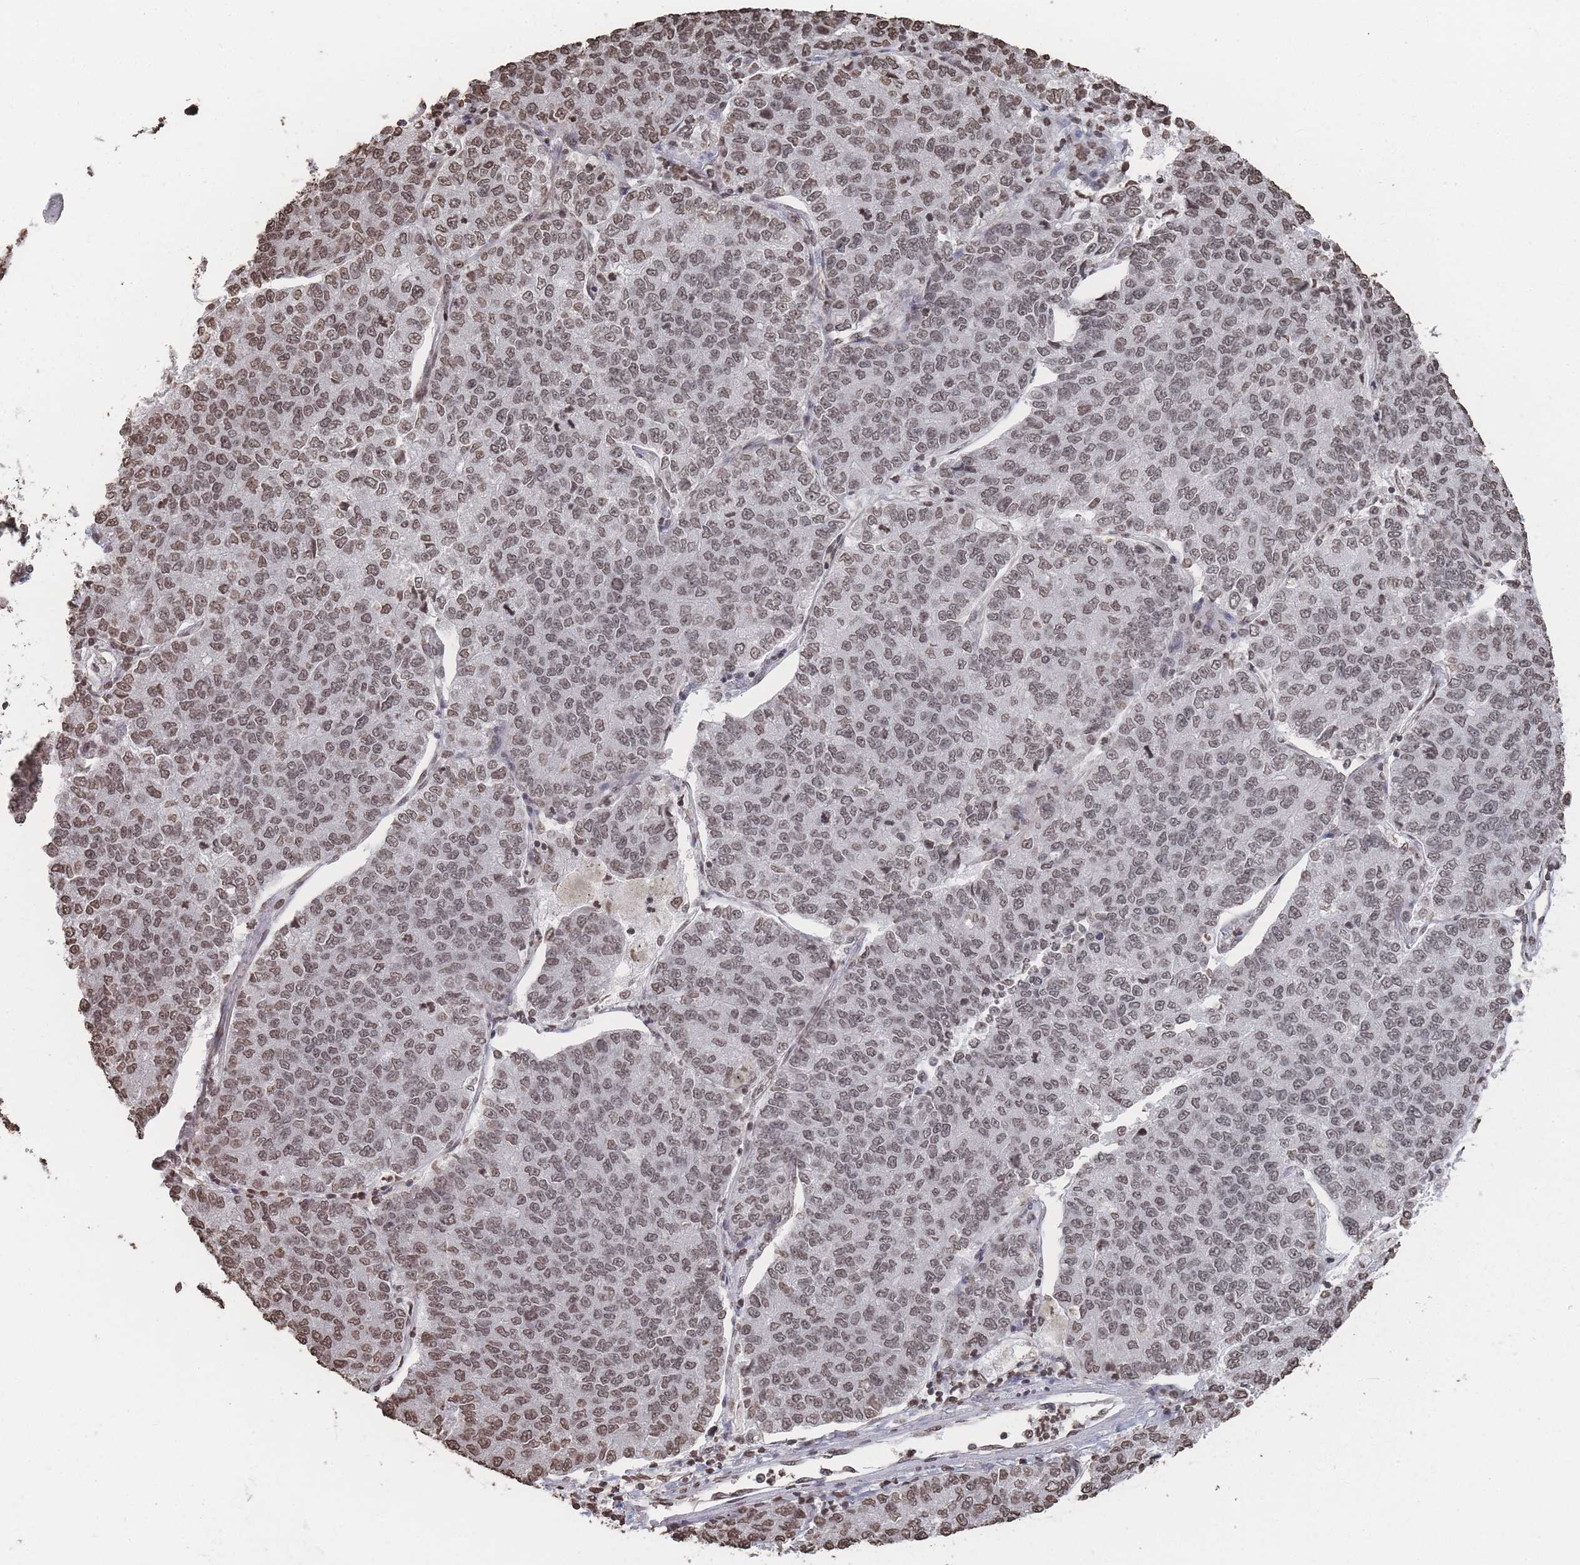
{"staining": {"intensity": "moderate", "quantity": "25%-75%", "location": "nuclear"}, "tissue": "lung cancer", "cell_type": "Tumor cells", "image_type": "cancer", "snomed": [{"axis": "morphology", "description": "Adenocarcinoma, NOS"}, {"axis": "topography", "description": "Lung"}], "caption": "DAB (3,3'-diaminobenzidine) immunohistochemical staining of lung adenocarcinoma reveals moderate nuclear protein expression in approximately 25%-75% of tumor cells.", "gene": "PLEKHG5", "patient": {"sex": "male", "age": 49}}